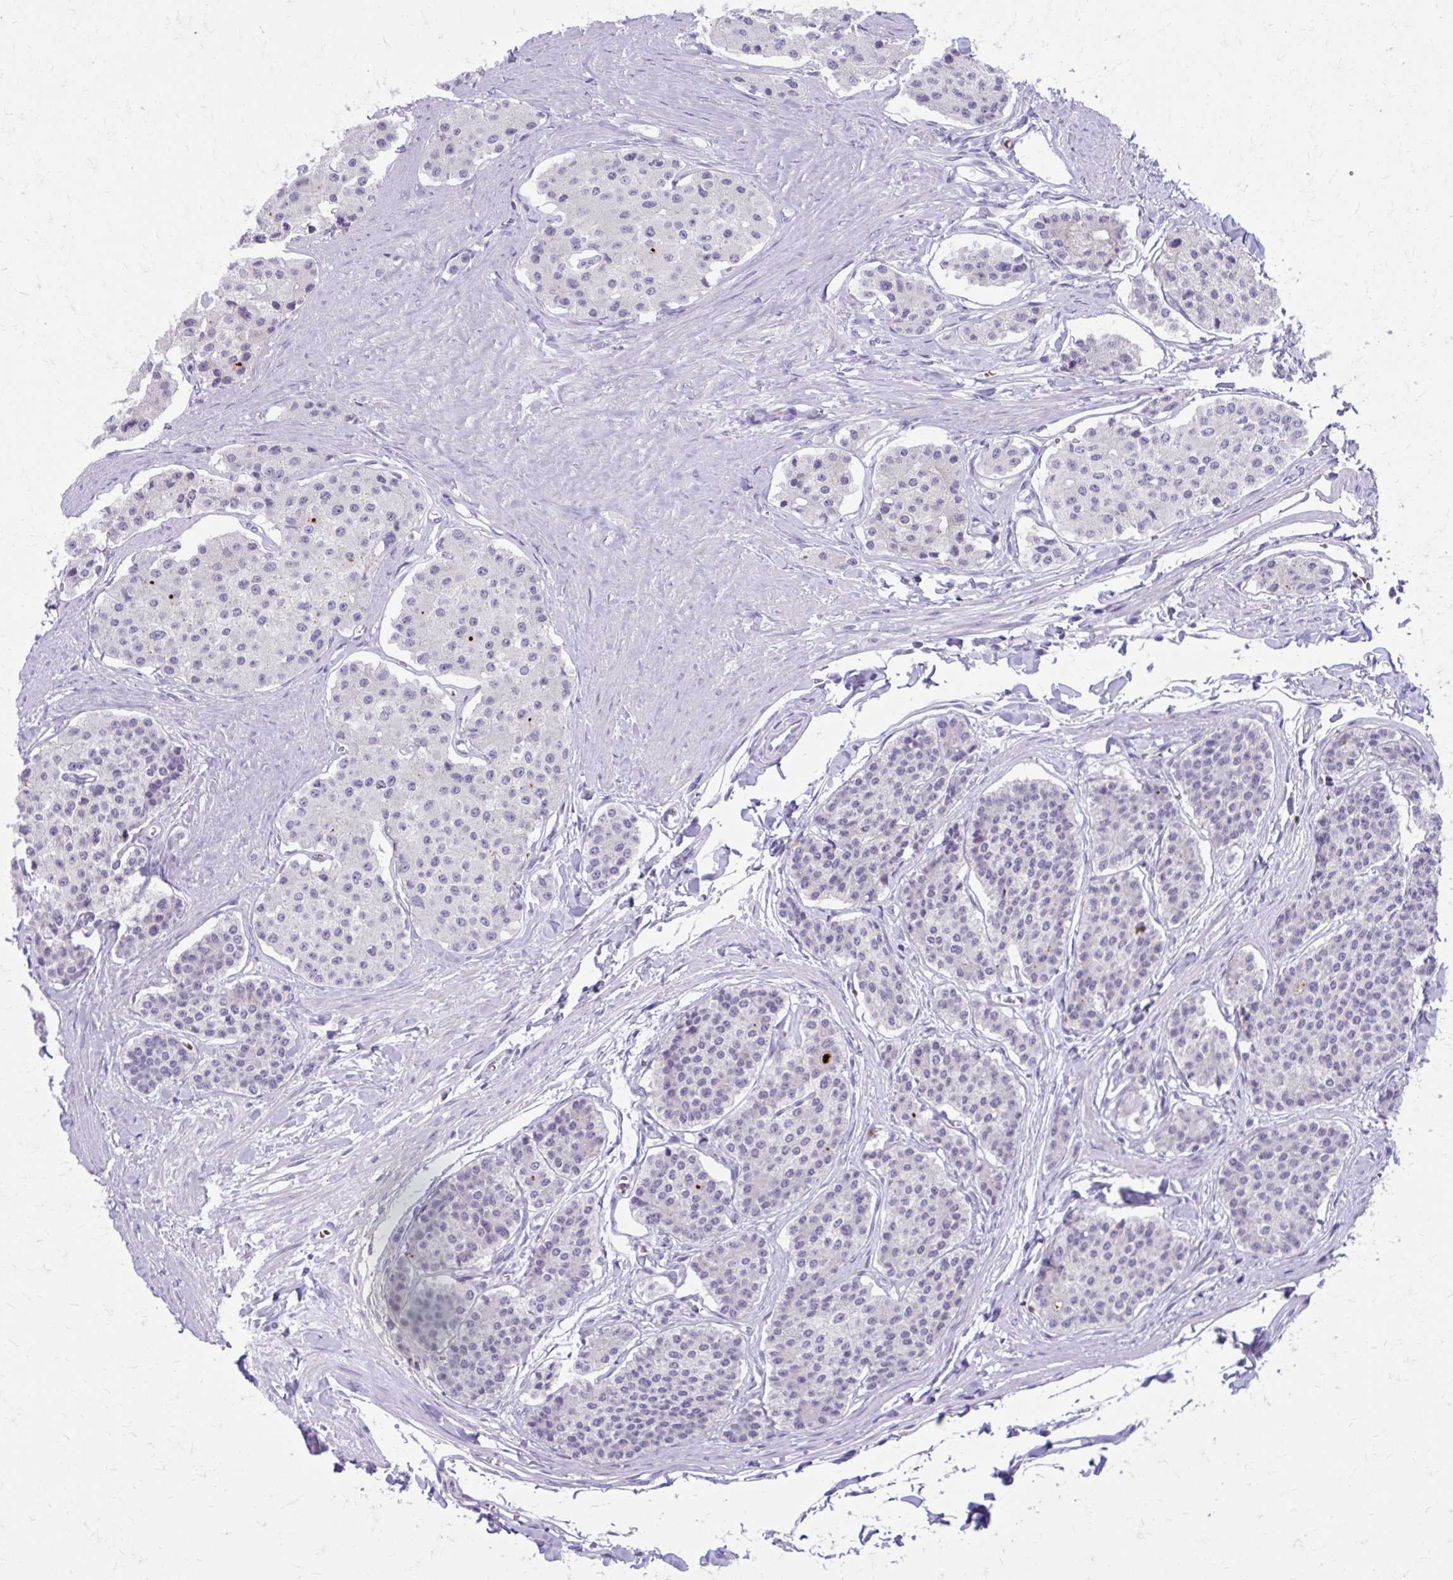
{"staining": {"intensity": "negative", "quantity": "none", "location": "none"}, "tissue": "carcinoid", "cell_type": "Tumor cells", "image_type": "cancer", "snomed": [{"axis": "morphology", "description": "Carcinoid, malignant, NOS"}, {"axis": "topography", "description": "Small intestine"}], "caption": "The micrograph demonstrates no staining of tumor cells in carcinoid. The staining is performed using DAB (3,3'-diaminobenzidine) brown chromogen with nuclei counter-stained in using hematoxylin.", "gene": "LCN15", "patient": {"sex": "female", "age": 65}}